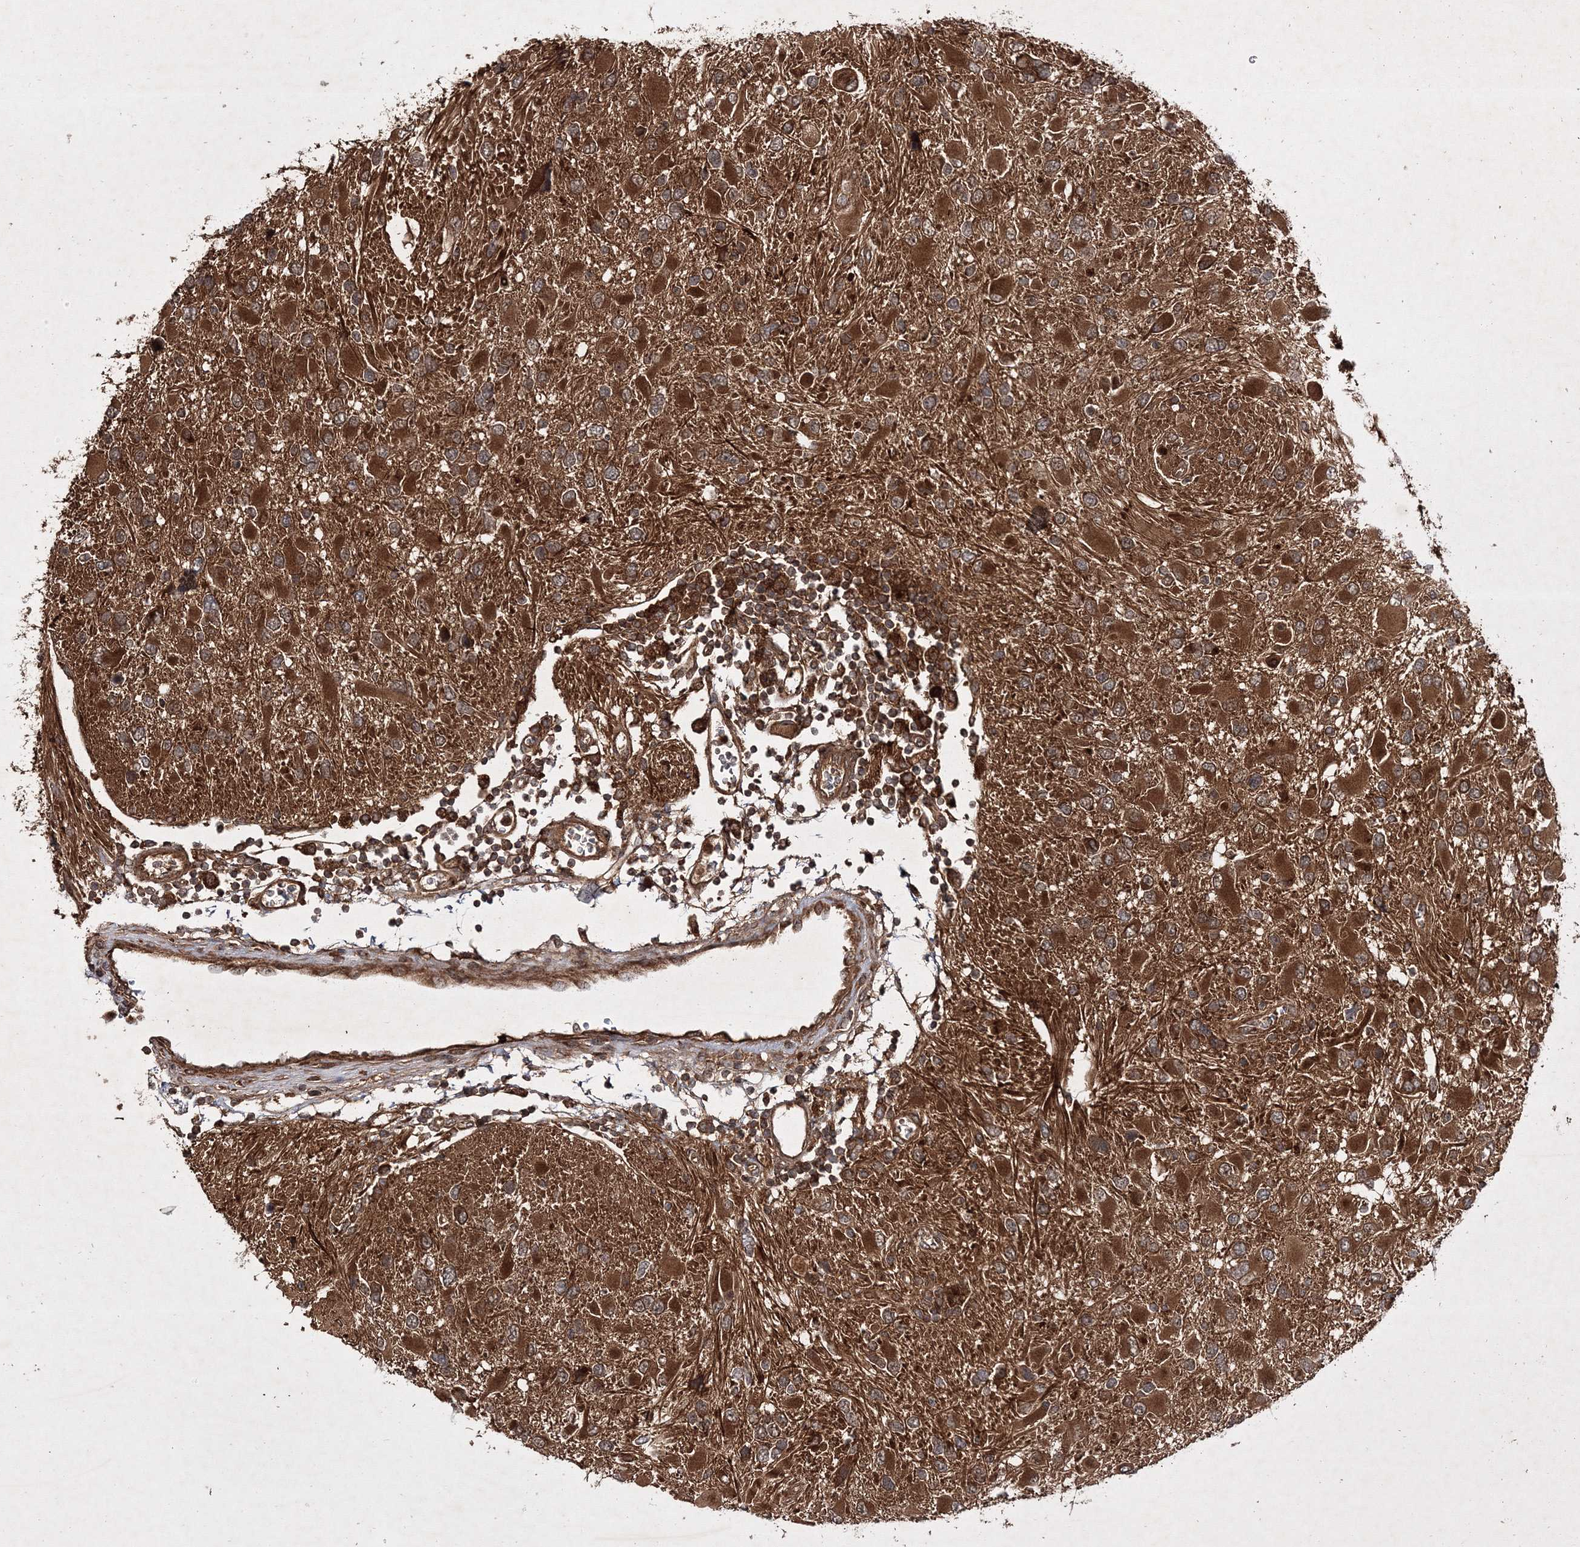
{"staining": {"intensity": "strong", "quantity": ">75%", "location": "cytoplasmic/membranous"}, "tissue": "glioma", "cell_type": "Tumor cells", "image_type": "cancer", "snomed": [{"axis": "morphology", "description": "Glioma, malignant, High grade"}, {"axis": "topography", "description": "Brain"}], "caption": "Strong cytoplasmic/membranous protein staining is seen in about >75% of tumor cells in glioma.", "gene": "DNAJC13", "patient": {"sex": "male", "age": 53}}